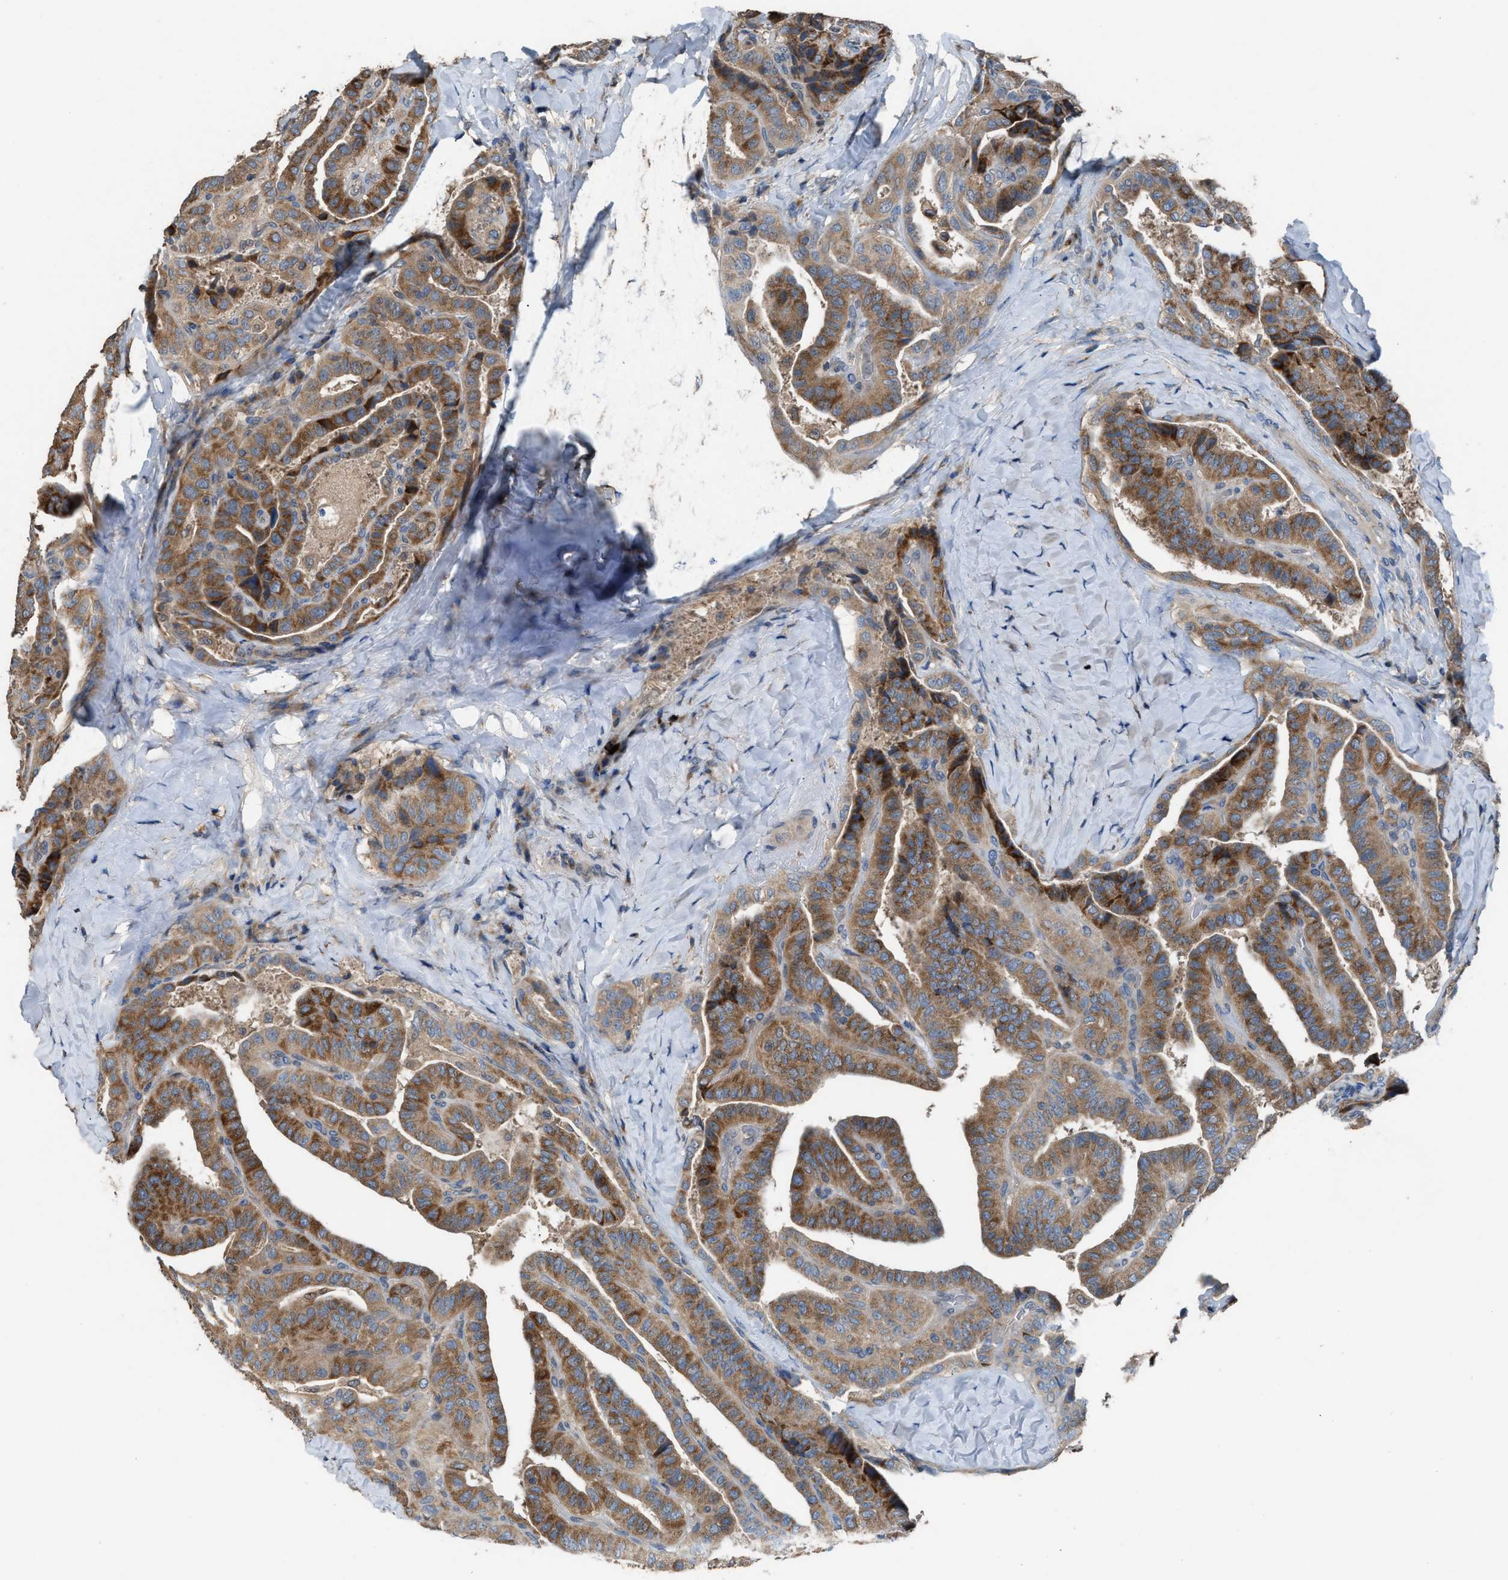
{"staining": {"intensity": "moderate", "quantity": ">75%", "location": "cytoplasmic/membranous"}, "tissue": "thyroid cancer", "cell_type": "Tumor cells", "image_type": "cancer", "snomed": [{"axis": "morphology", "description": "Papillary adenocarcinoma, NOS"}, {"axis": "topography", "description": "Thyroid gland"}], "caption": "Thyroid cancer stained with a brown dye displays moderate cytoplasmic/membranous positive expression in approximately >75% of tumor cells.", "gene": "TPK1", "patient": {"sex": "male", "age": 77}}